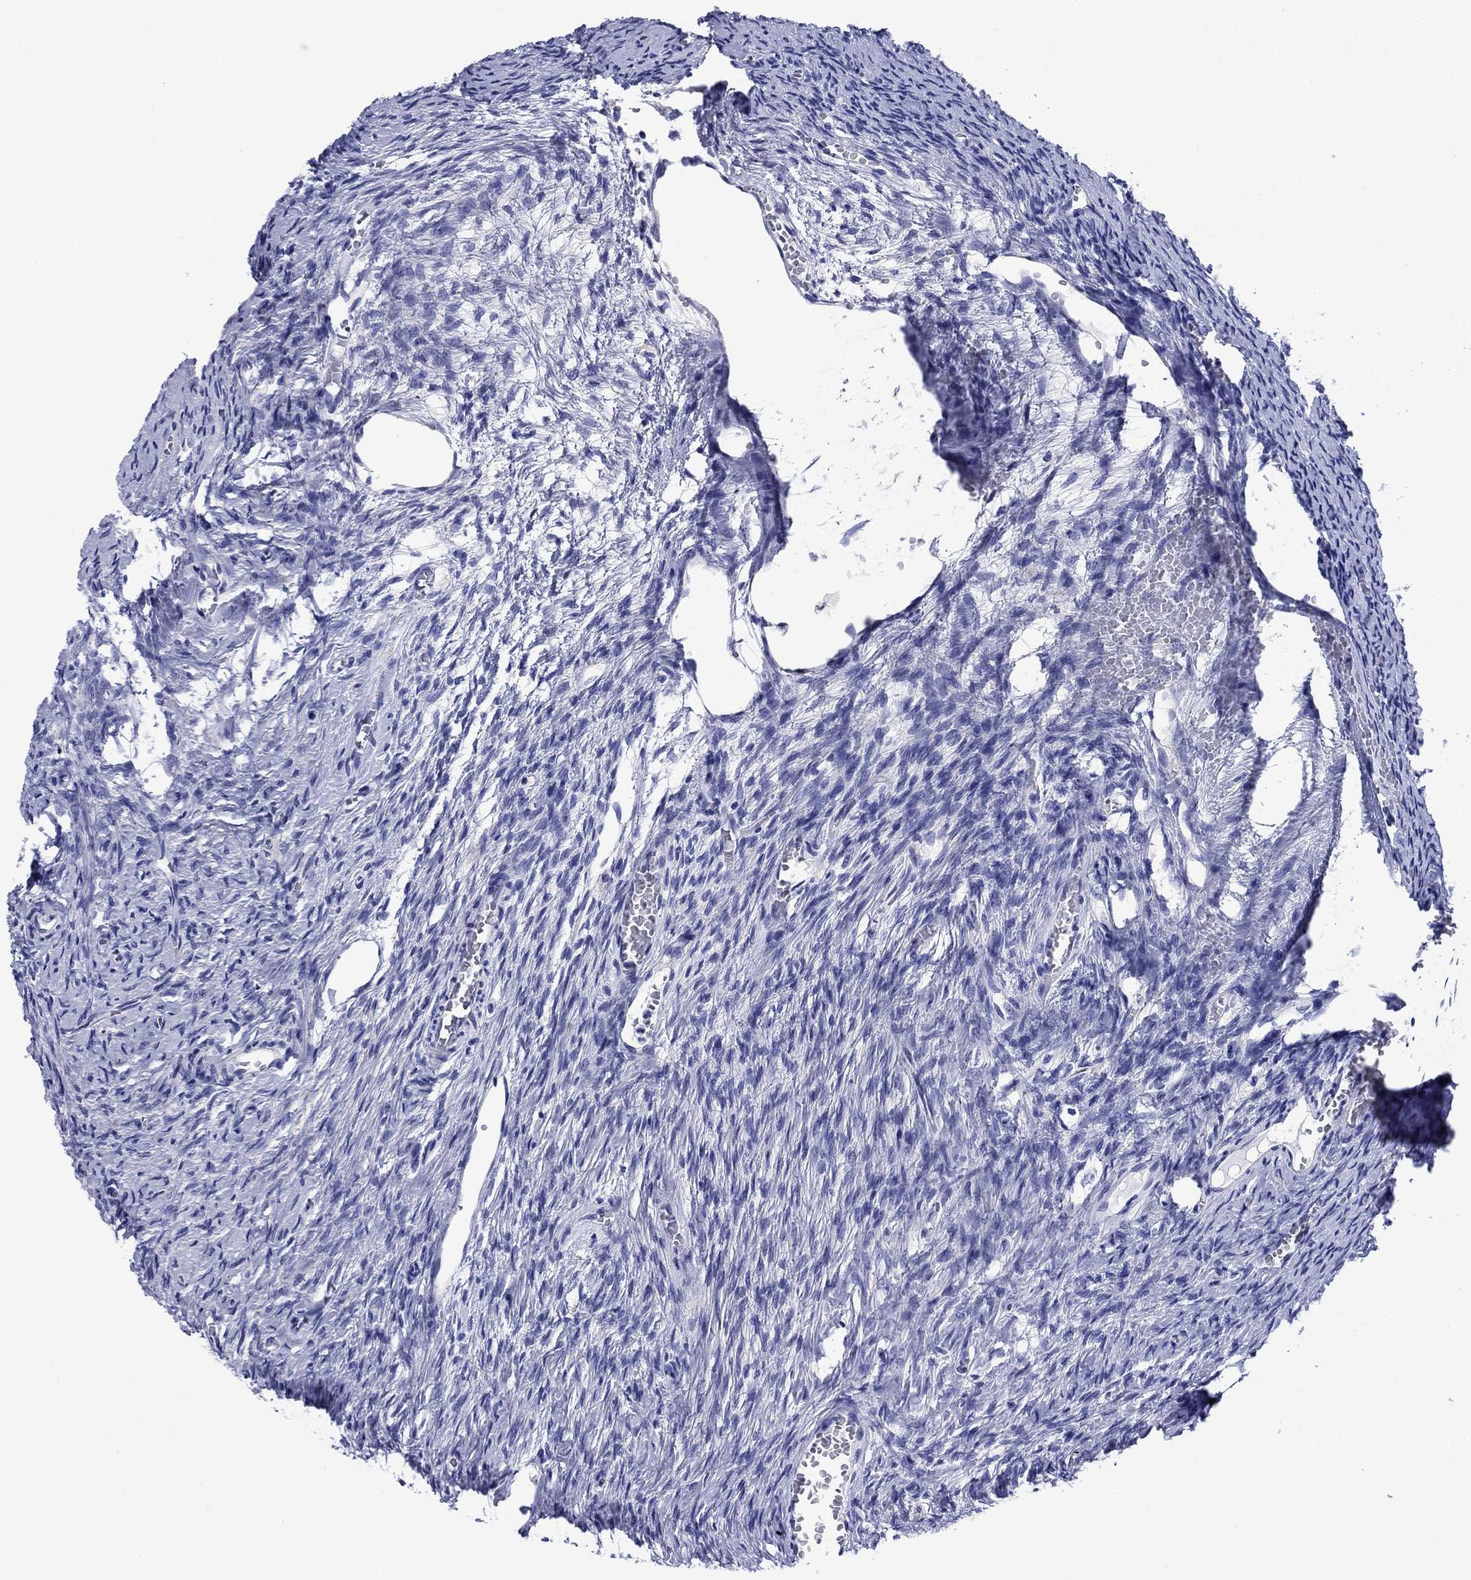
{"staining": {"intensity": "negative", "quantity": "none", "location": "none"}, "tissue": "ovary", "cell_type": "Follicle cells", "image_type": "normal", "snomed": [{"axis": "morphology", "description": "Normal tissue, NOS"}, {"axis": "topography", "description": "Ovary"}], "caption": "This is an immunohistochemistry (IHC) histopathology image of normal ovary. There is no staining in follicle cells.", "gene": "SLC1A2", "patient": {"sex": "female", "age": 39}}